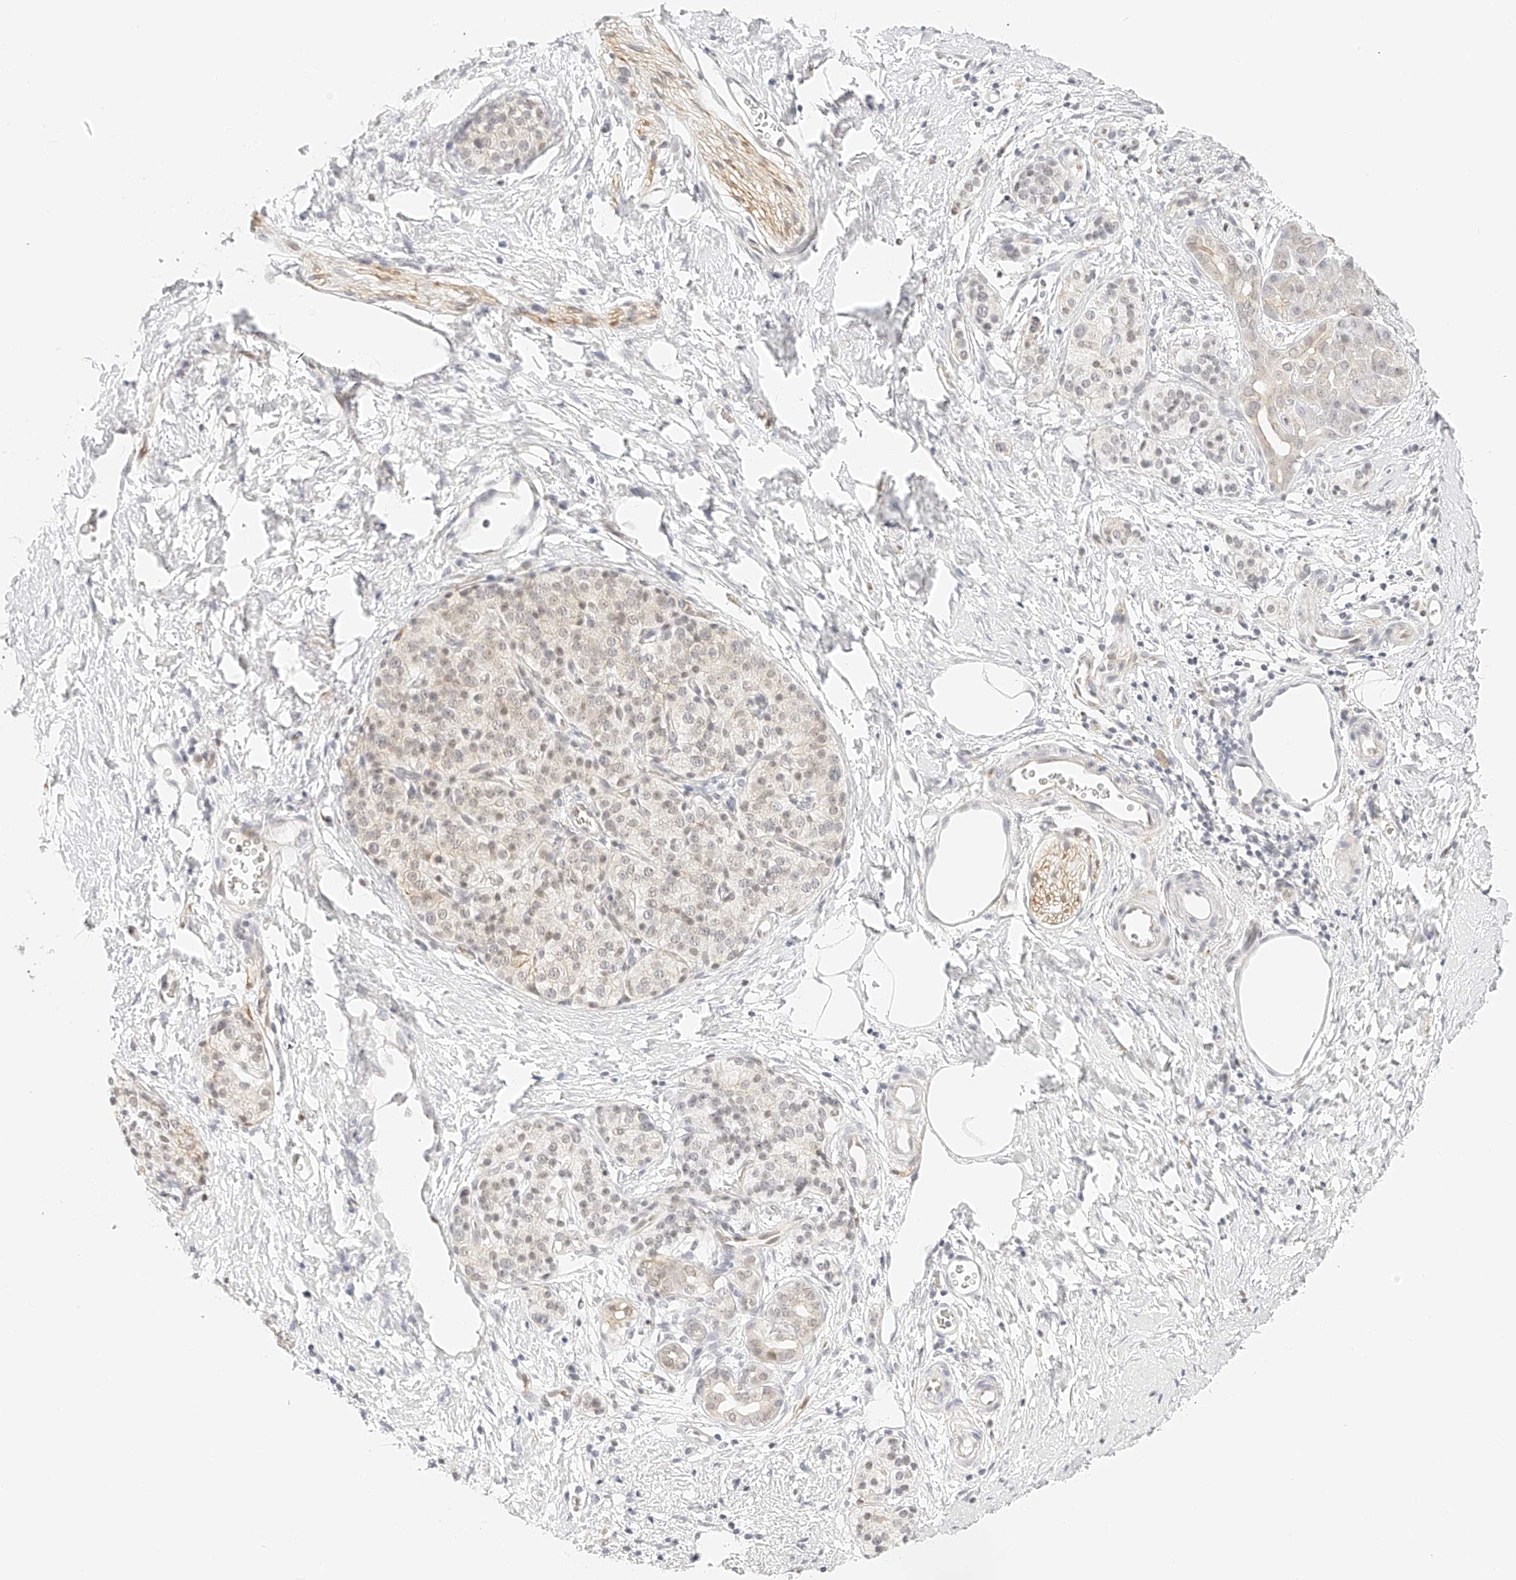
{"staining": {"intensity": "weak", "quantity": "<25%", "location": "cytoplasmic/membranous,nuclear"}, "tissue": "pancreatic cancer", "cell_type": "Tumor cells", "image_type": "cancer", "snomed": [{"axis": "morphology", "description": "Adenocarcinoma, NOS"}, {"axis": "topography", "description": "Pancreas"}], "caption": "The image exhibits no significant positivity in tumor cells of pancreatic adenocarcinoma. Brightfield microscopy of IHC stained with DAB (brown) and hematoxylin (blue), captured at high magnification.", "gene": "ZFP69", "patient": {"sex": "male", "age": 50}}